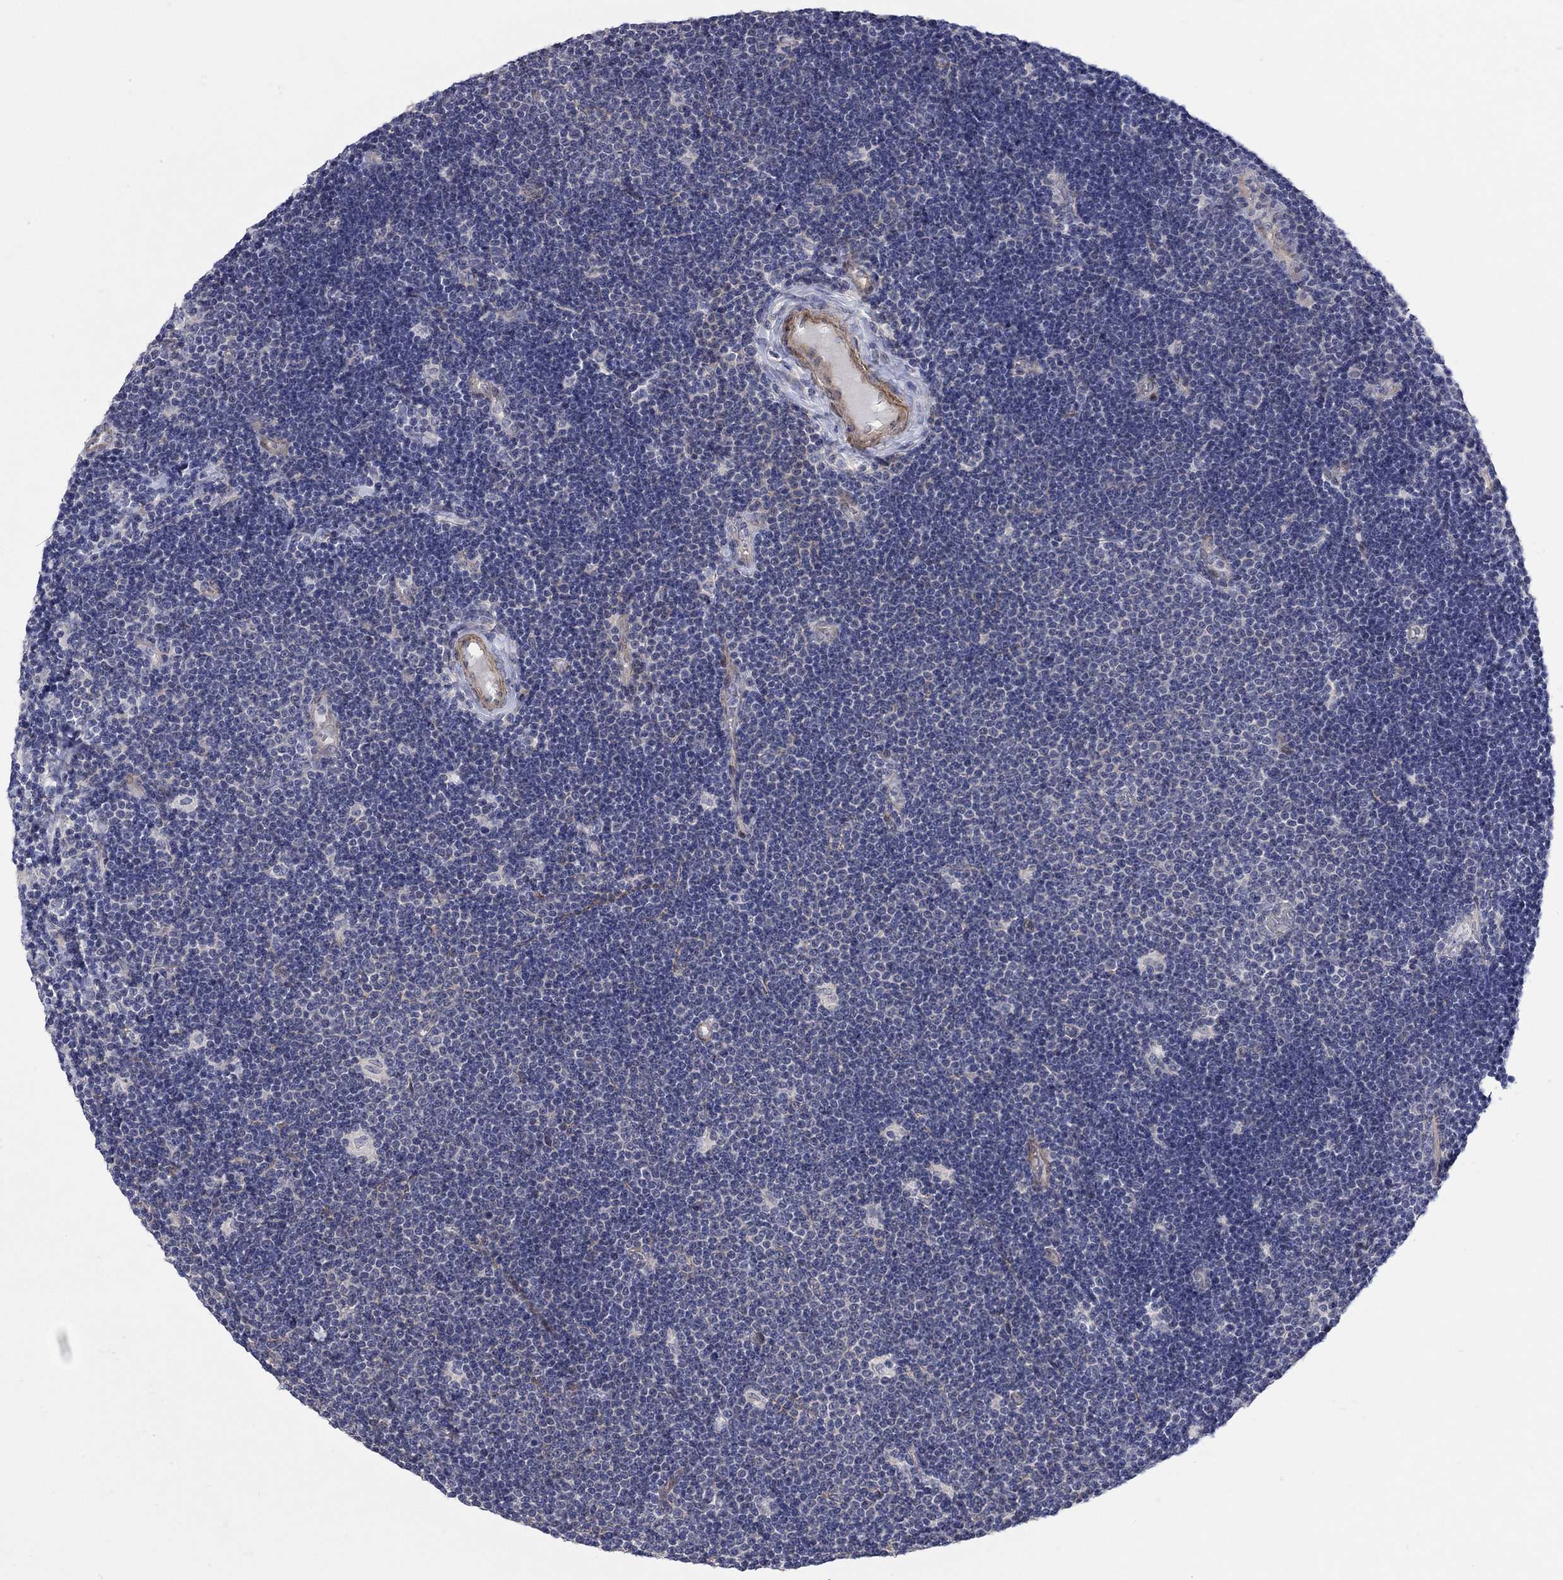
{"staining": {"intensity": "negative", "quantity": "none", "location": "none"}, "tissue": "lymphoma", "cell_type": "Tumor cells", "image_type": "cancer", "snomed": [{"axis": "morphology", "description": "Malignant lymphoma, non-Hodgkin's type, Low grade"}, {"axis": "topography", "description": "Brain"}], "caption": "Histopathology image shows no significant protein expression in tumor cells of lymphoma. (Immunohistochemistry, brightfield microscopy, high magnification).", "gene": "SCN7A", "patient": {"sex": "female", "age": 66}}